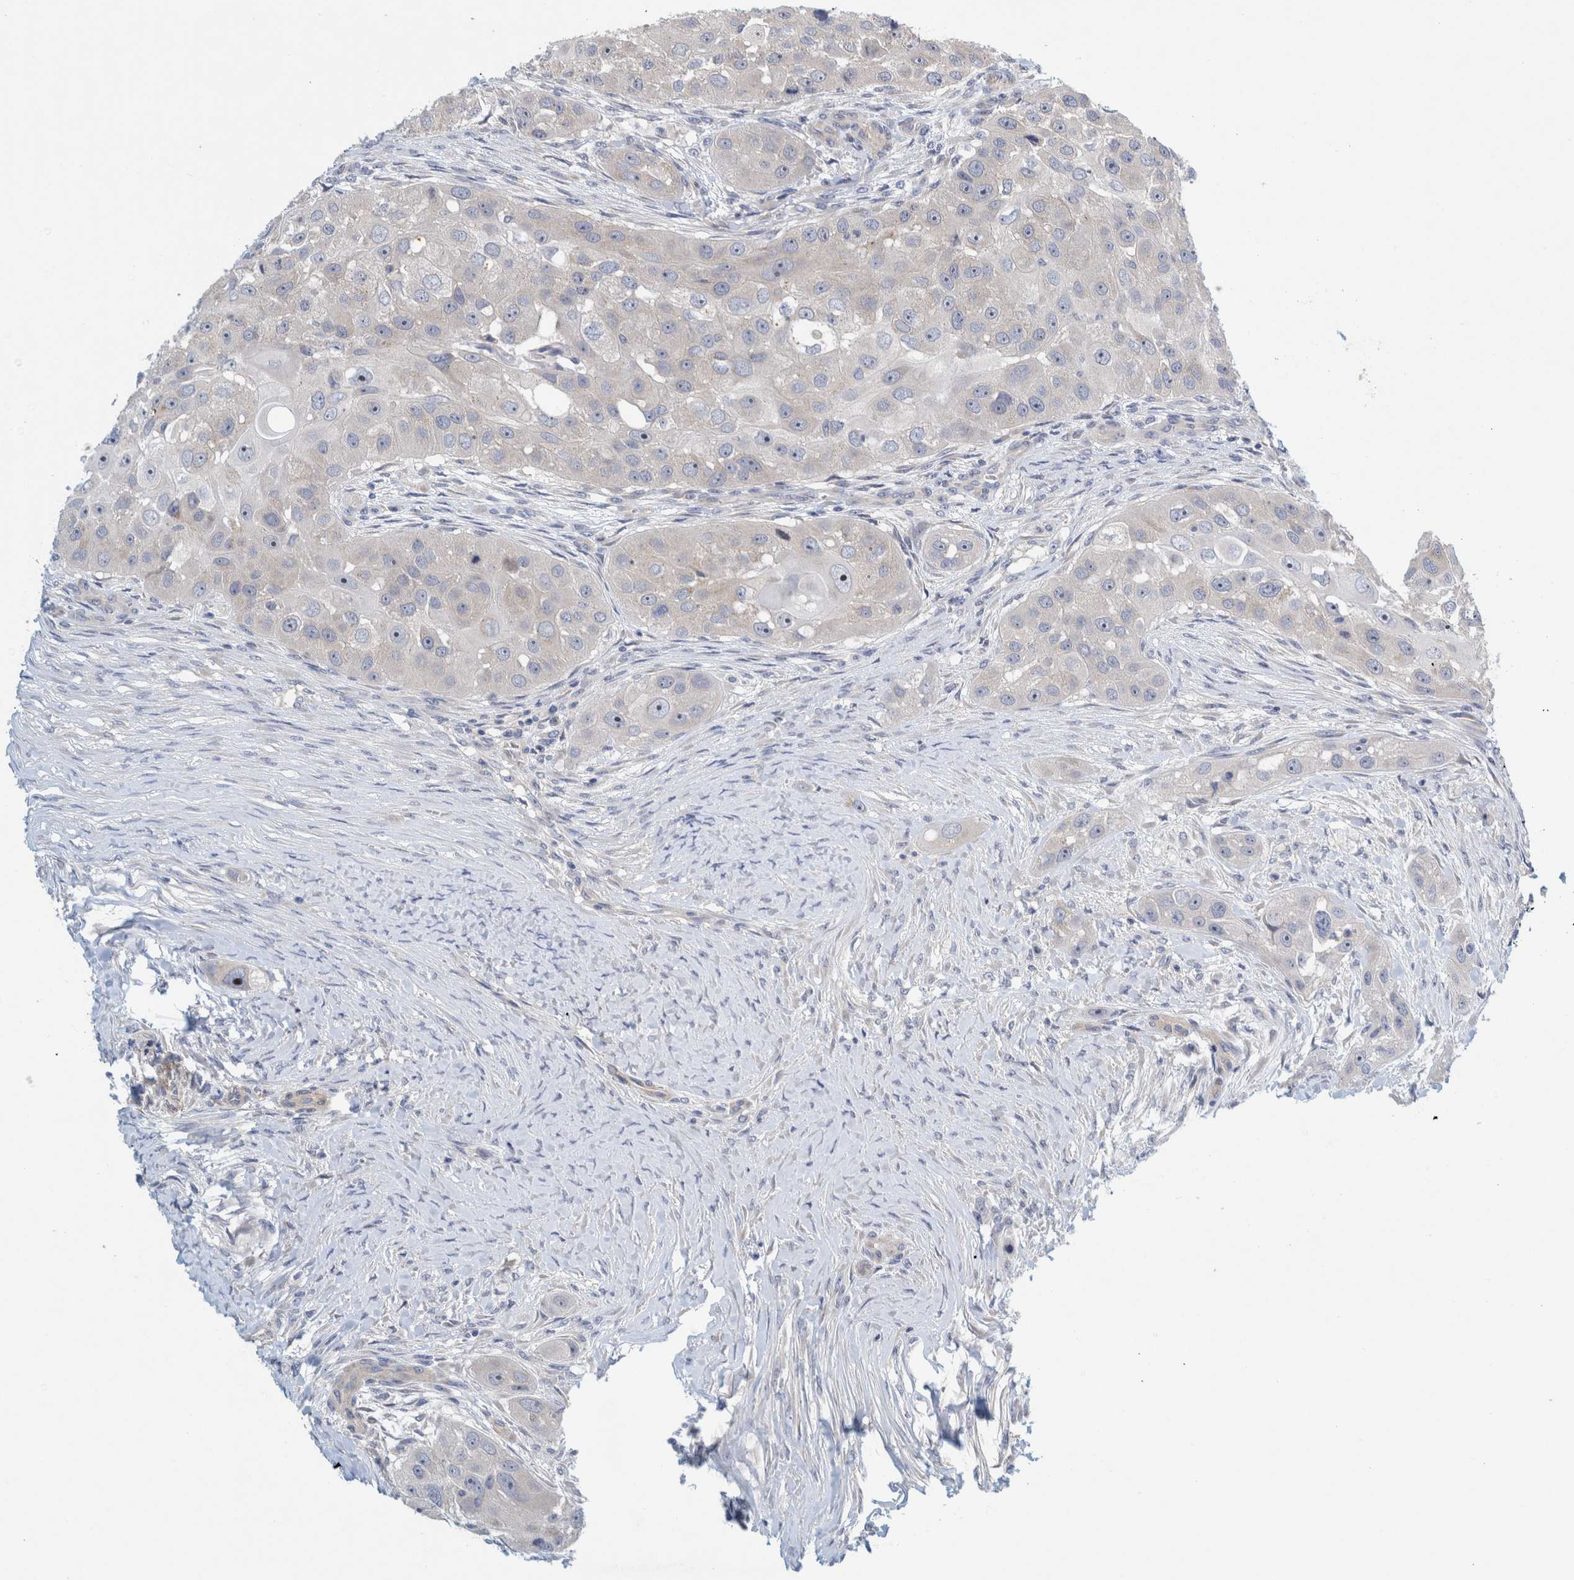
{"staining": {"intensity": "negative", "quantity": "none", "location": "none"}, "tissue": "head and neck cancer", "cell_type": "Tumor cells", "image_type": "cancer", "snomed": [{"axis": "morphology", "description": "Normal tissue, NOS"}, {"axis": "morphology", "description": "Squamous cell carcinoma, NOS"}, {"axis": "topography", "description": "Skeletal muscle"}, {"axis": "topography", "description": "Head-Neck"}], "caption": "Histopathology image shows no protein staining in tumor cells of head and neck cancer (squamous cell carcinoma) tissue.", "gene": "ZNF324B", "patient": {"sex": "male", "age": 51}}